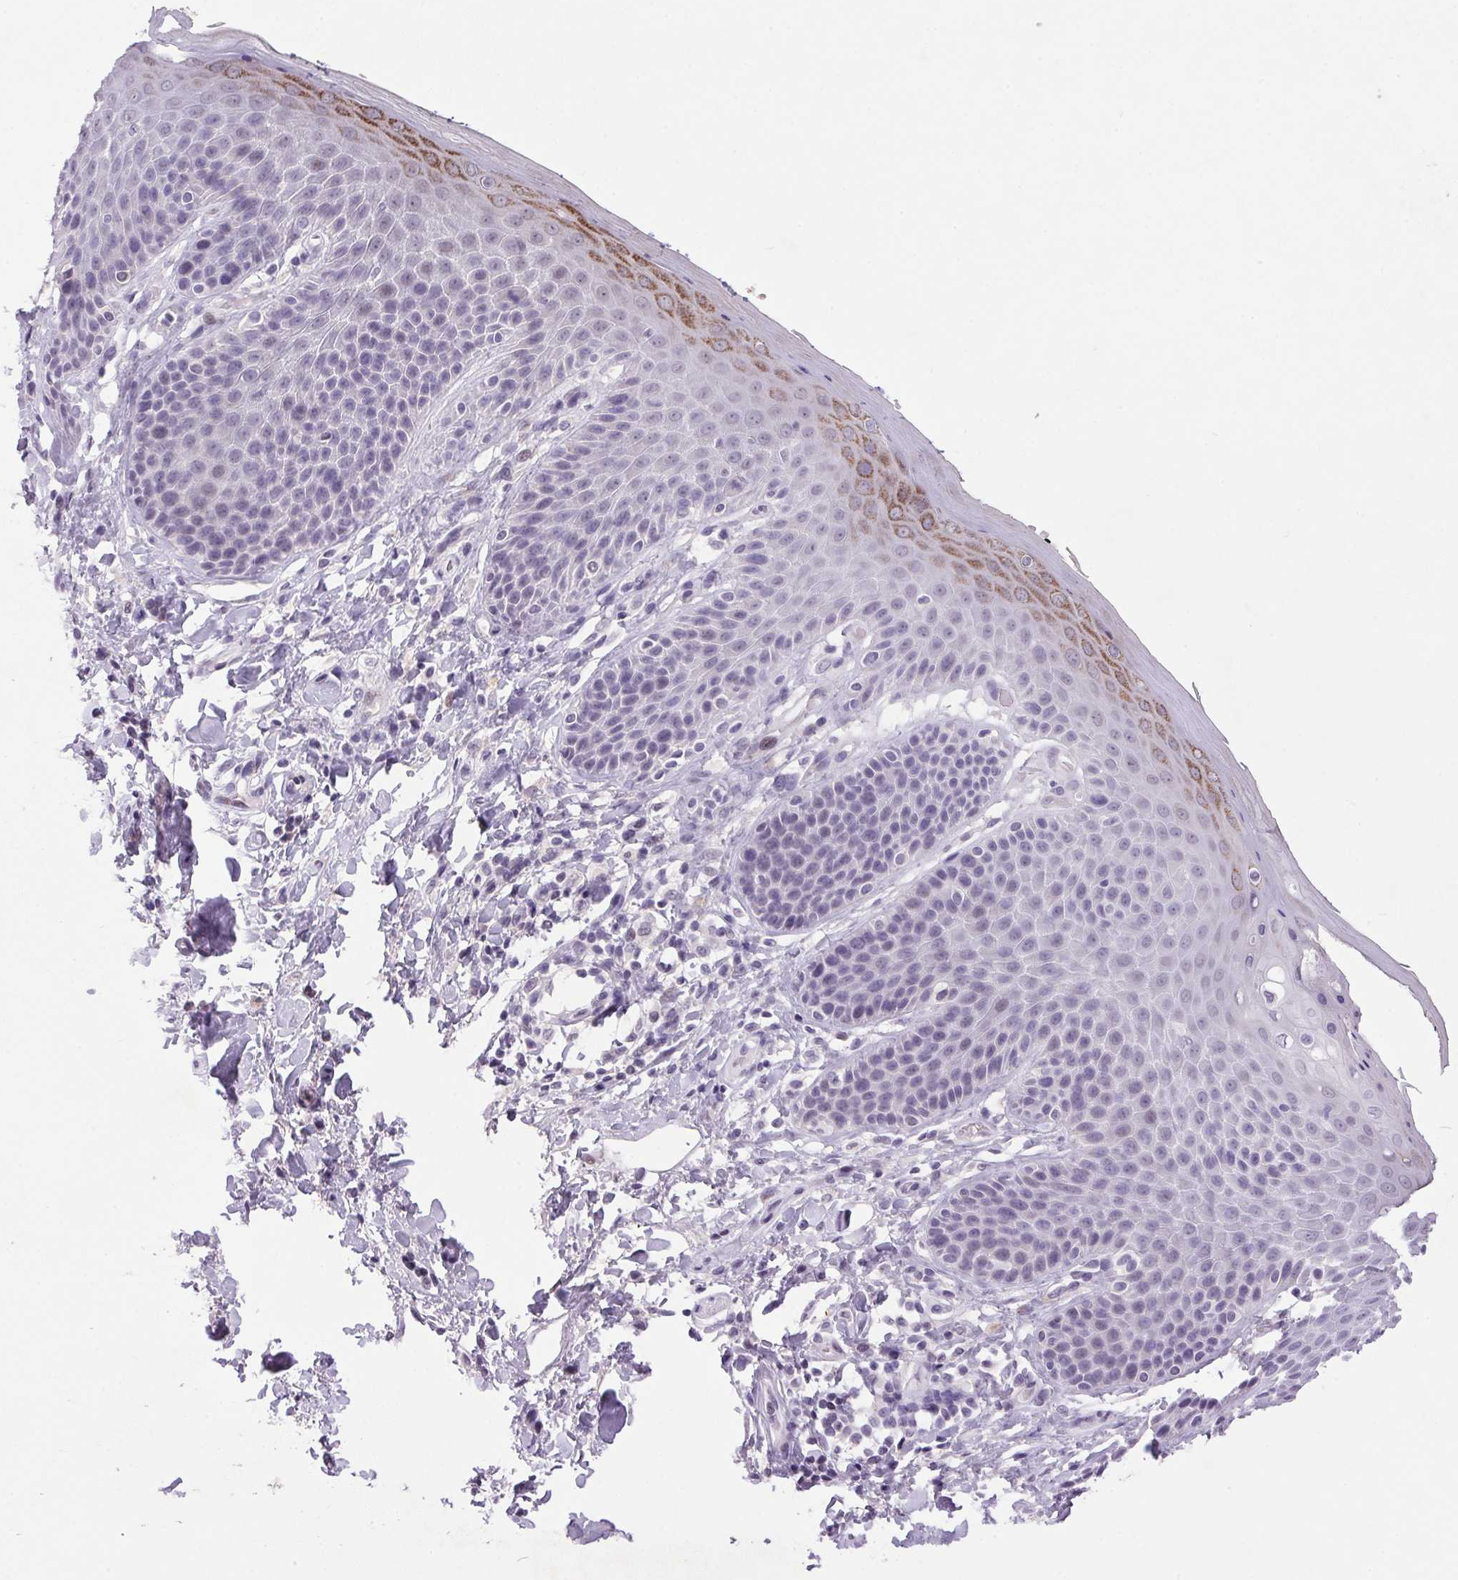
{"staining": {"intensity": "moderate", "quantity": "<25%", "location": "cytoplasmic/membranous"}, "tissue": "skin", "cell_type": "Epidermal cells", "image_type": "normal", "snomed": [{"axis": "morphology", "description": "Normal tissue, NOS"}, {"axis": "topography", "description": "Anal"}, {"axis": "topography", "description": "Peripheral nerve tissue"}], "caption": "A high-resolution histopathology image shows immunohistochemistry staining of benign skin, which displays moderate cytoplasmic/membranous positivity in about <25% of epidermal cells.", "gene": "TRDN", "patient": {"sex": "male", "age": 51}}